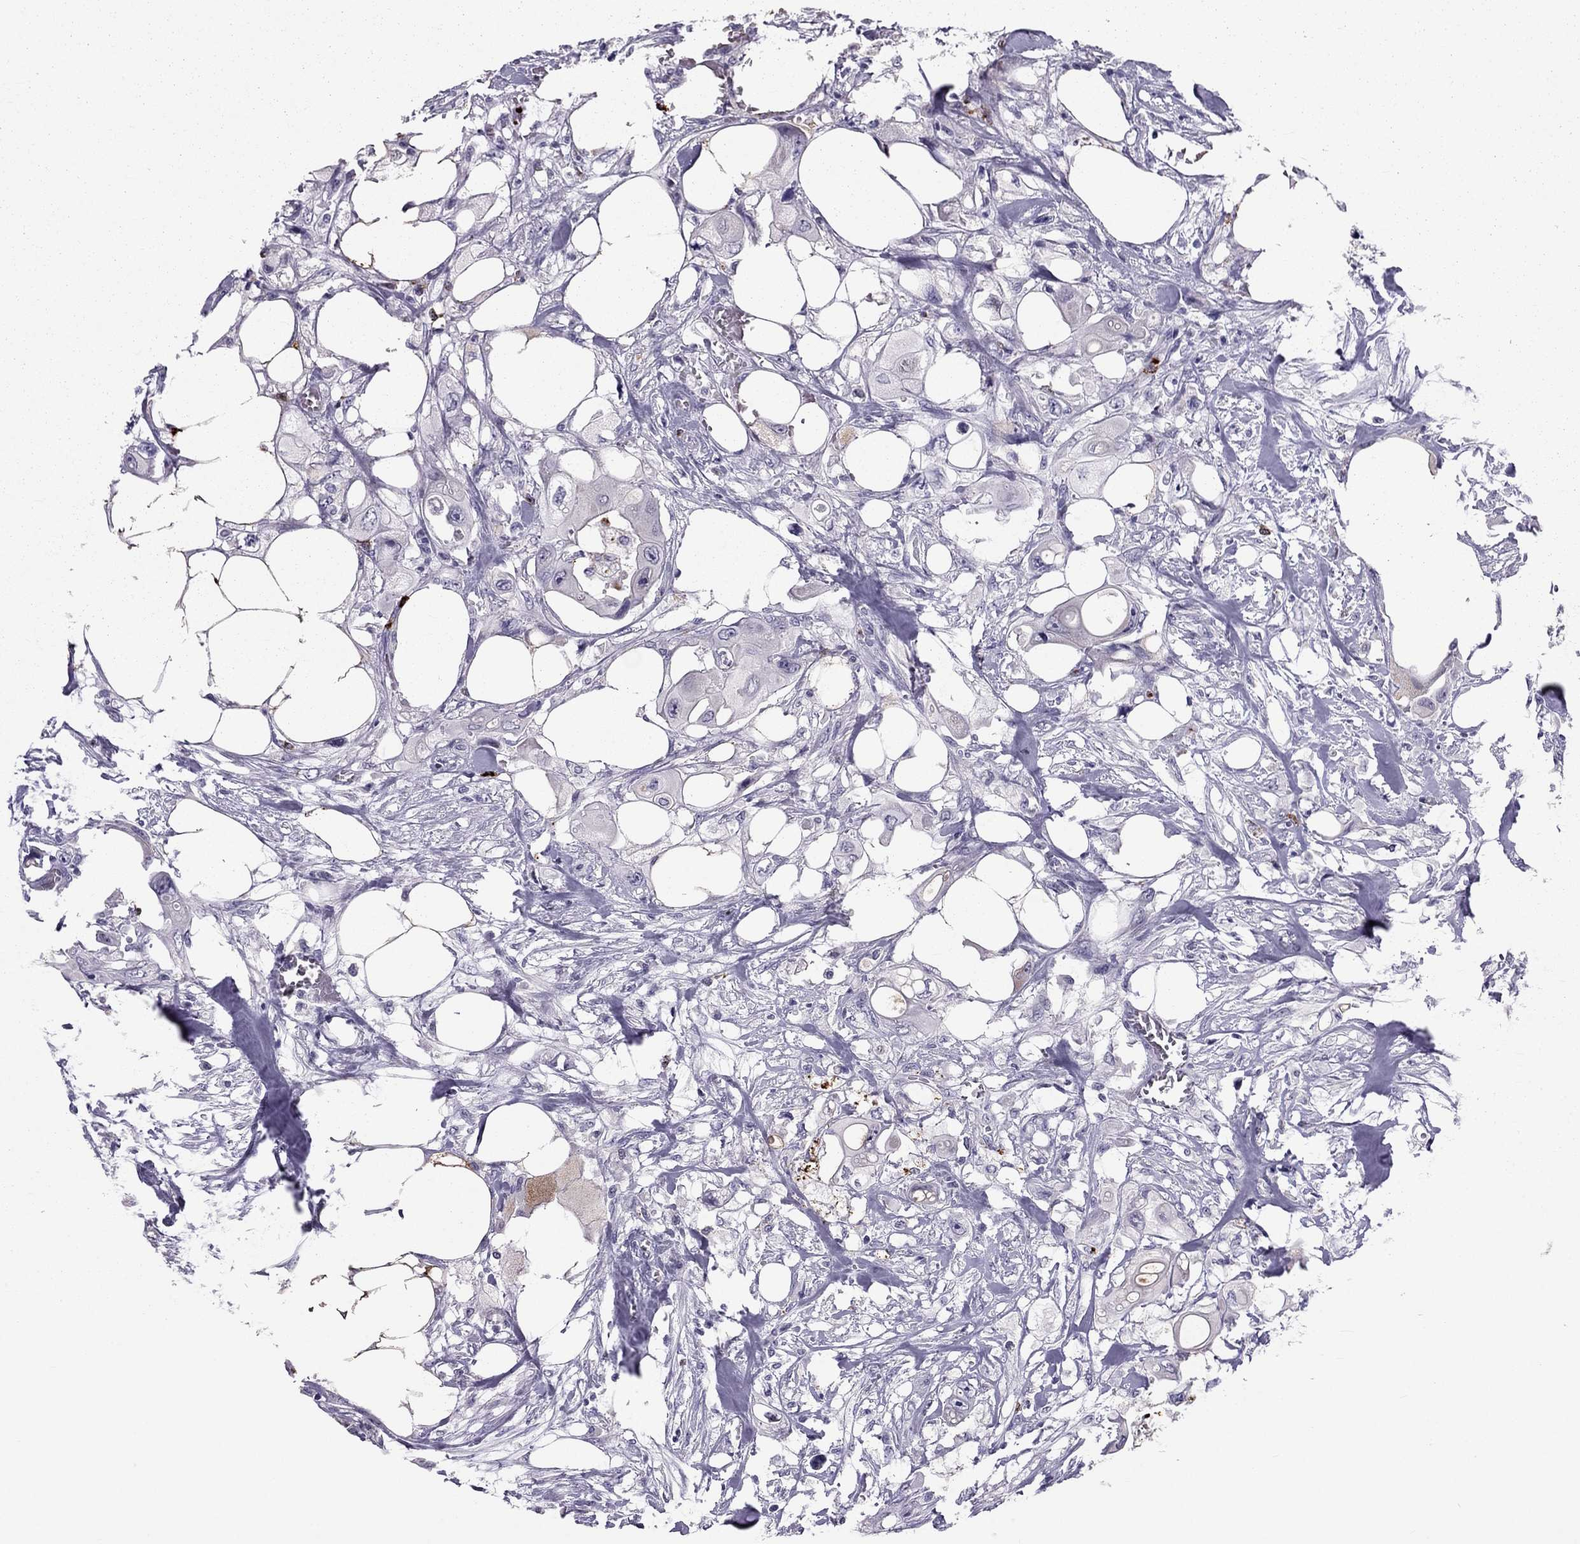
{"staining": {"intensity": "negative", "quantity": "none", "location": "none"}, "tissue": "colorectal cancer", "cell_type": "Tumor cells", "image_type": "cancer", "snomed": [{"axis": "morphology", "description": "Adenocarcinoma, NOS"}, {"axis": "topography", "description": "Rectum"}], "caption": "An image of human colorectal cancer is negative for staining in tumor cells. The staining was performed using DAB to visualize the protein expression in brown, while the nuclei were stained in blue with hematoxylin (Magnification: 20x).", "gene": "CCL27", "patient": {"sex": "male", "age": 63}}